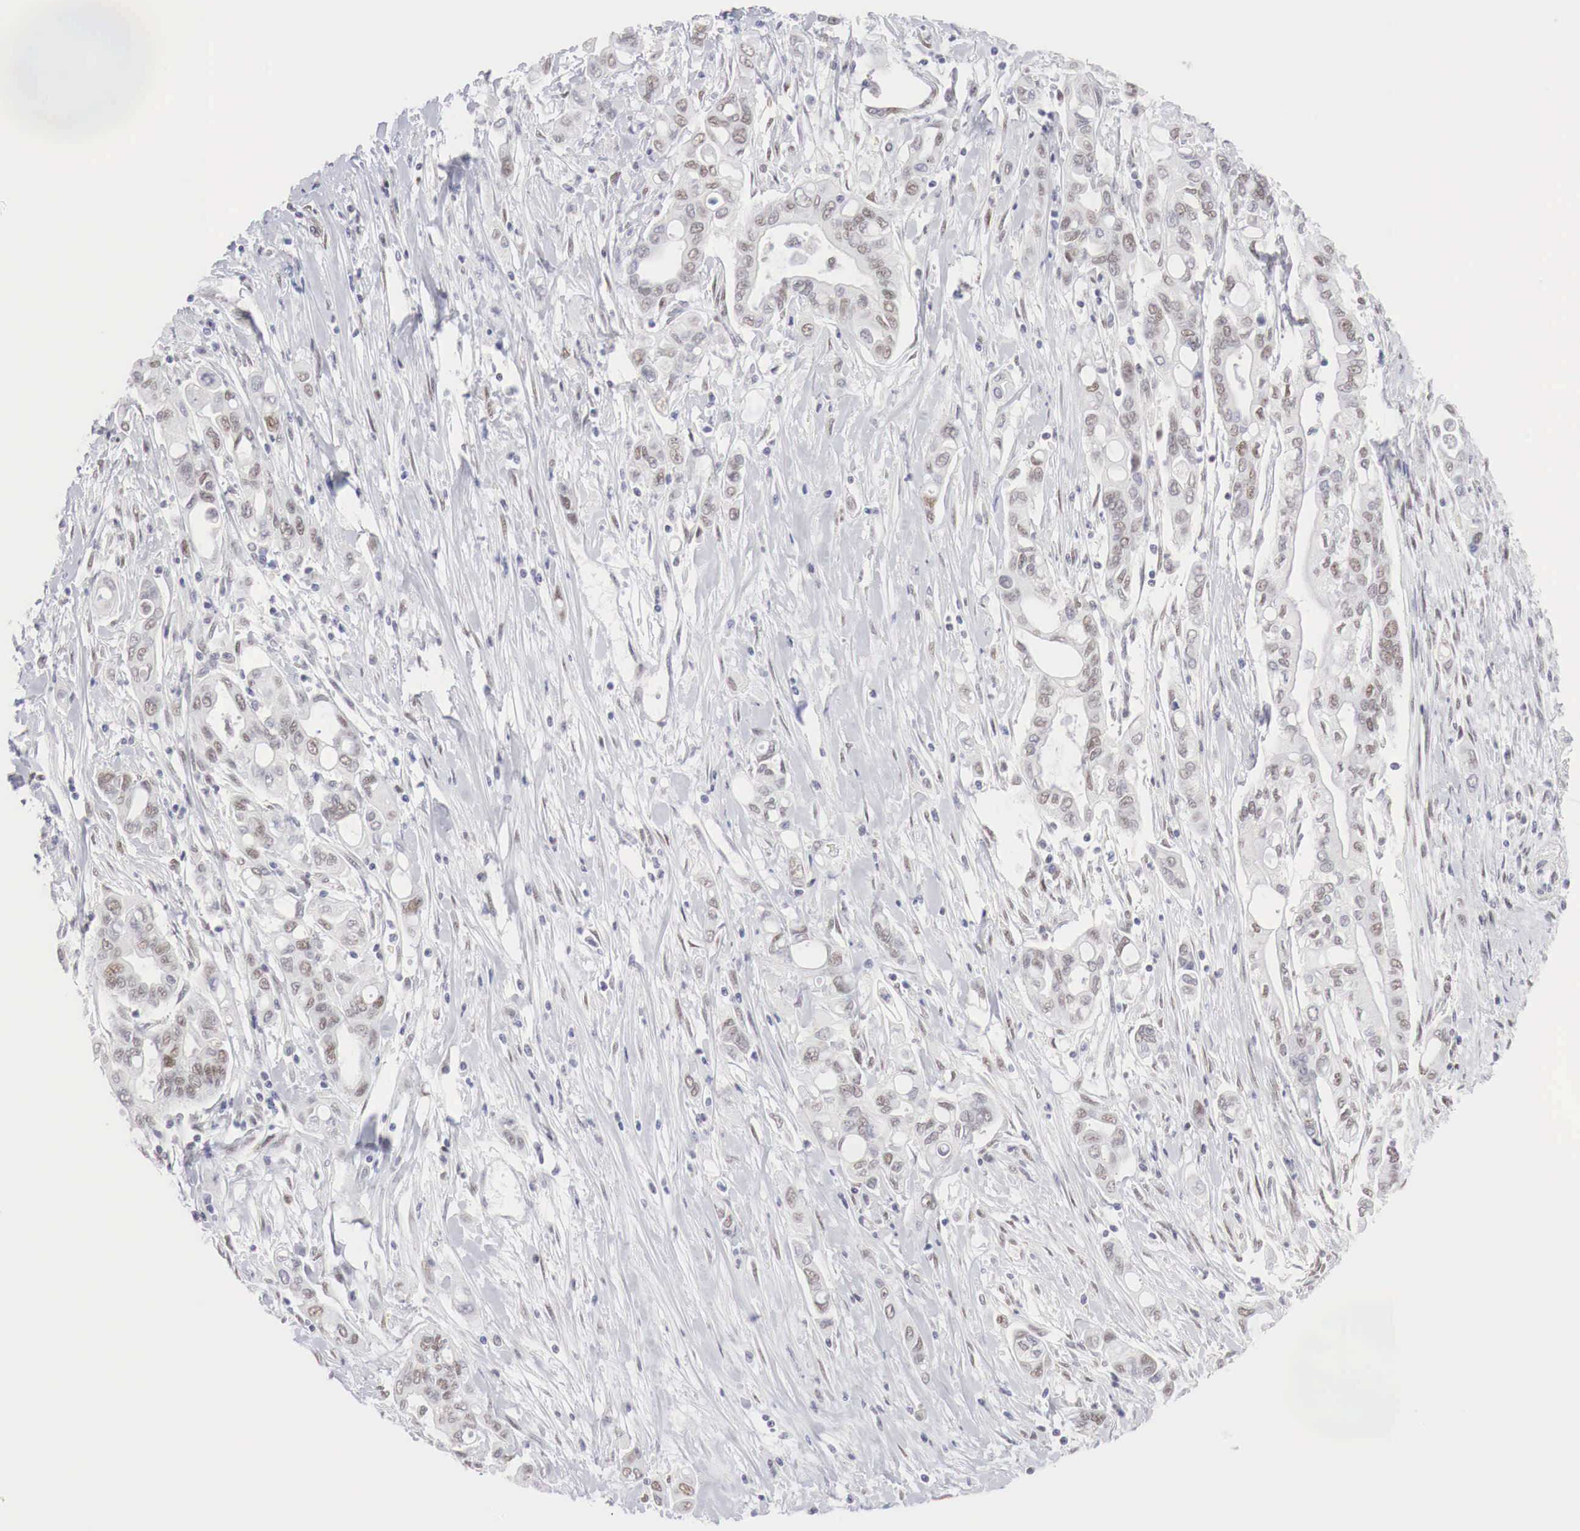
{"staining": {"intensity": "weak", "quantity": "25%-75%", "location": "nuclear"}, "tissue": "pancreatic cancer", "cell_type": "Tumor cells", "image_type": "cancer", "snomed": [{"axis": "morphology", "description": "Adenocarcinoma, NOS"}, {"axis": "topography", "description": "Pancreas"}], "caption": "This is a micrograph of immunohistochemistry staining of pancreatic cancer, which shows weak staining in the nuclear of tumor cells.", "gene": "FOXP2", "patient": {"sex": "female", "age": 57}}